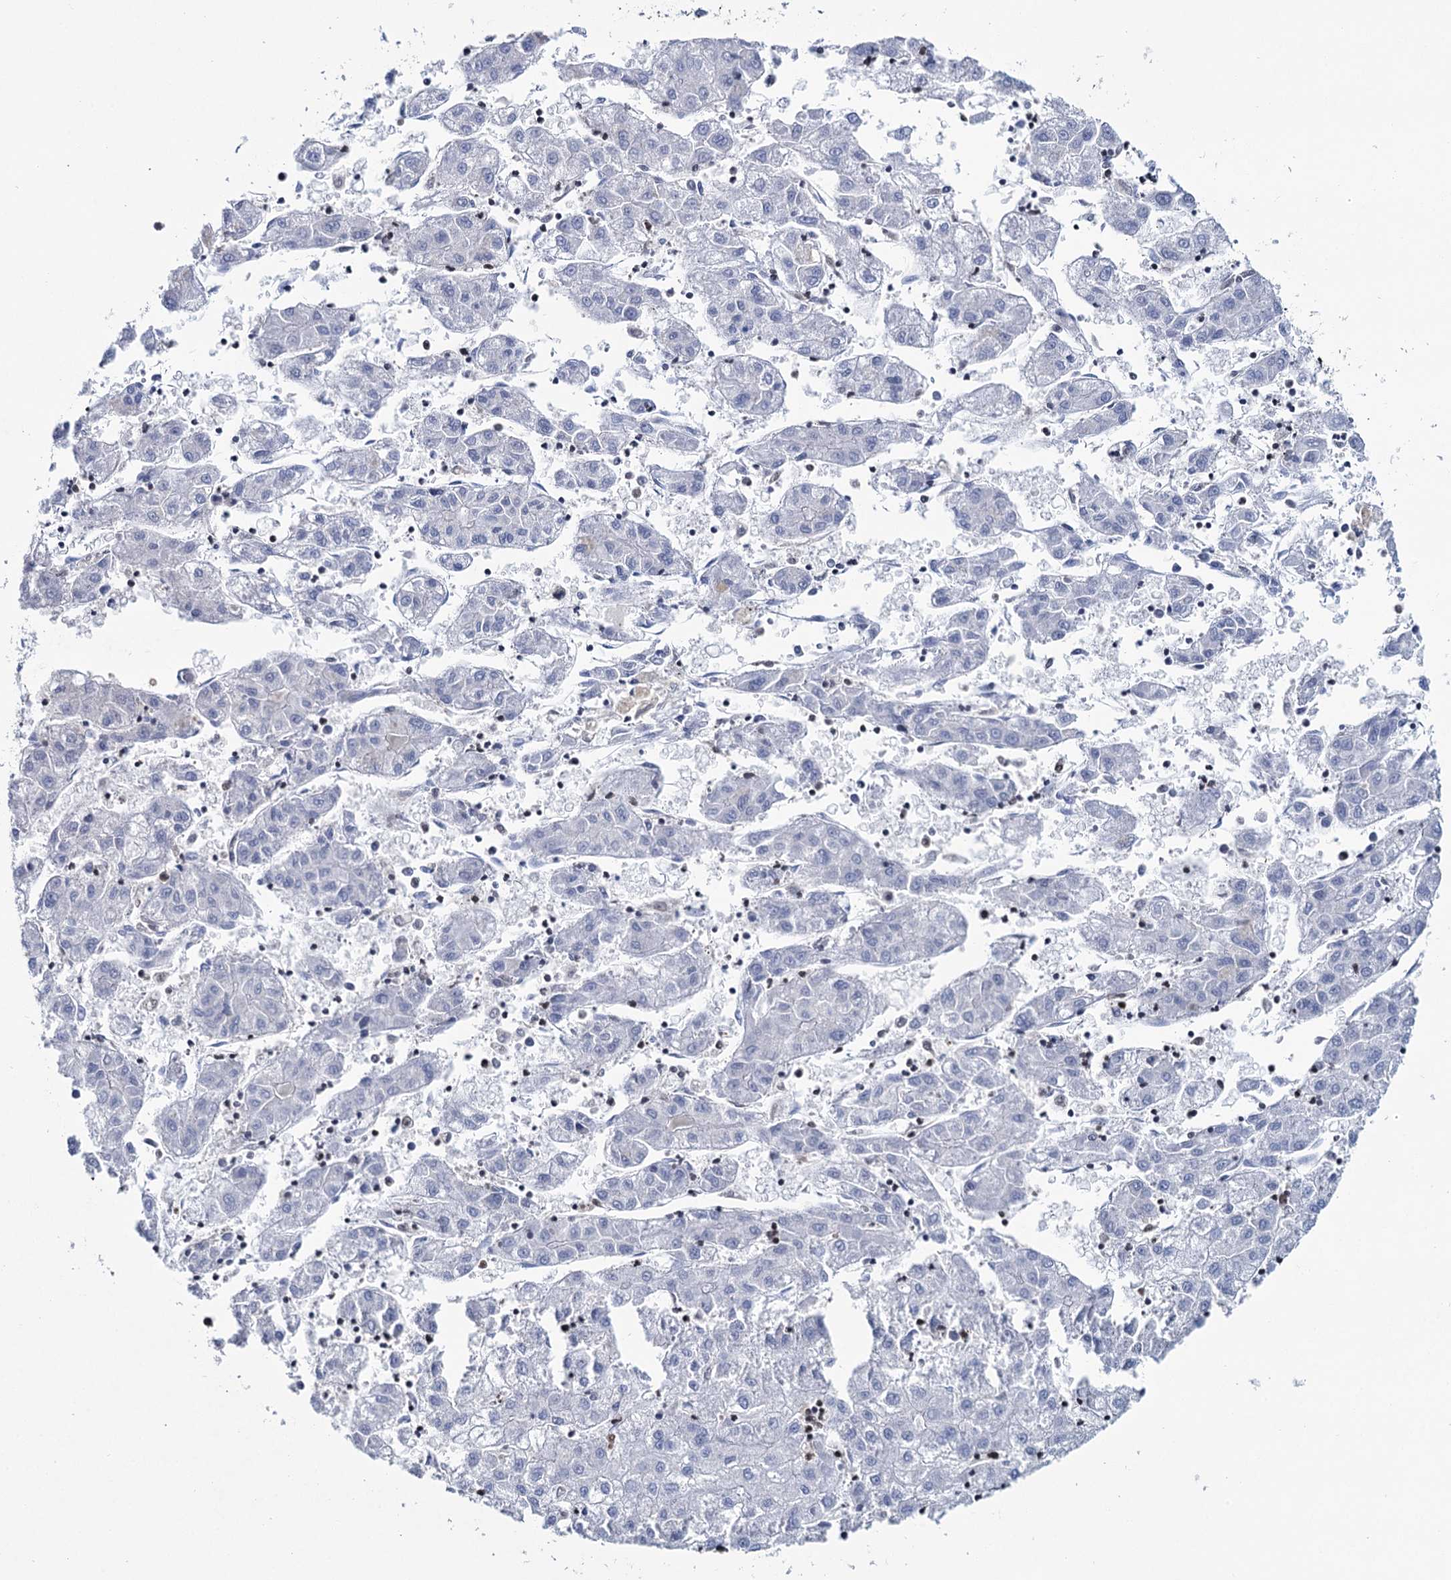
{"staining": {"intensity": "negative", "quantity": "none", "location": "none"}, "tissue": "liver cancer", "cell_type": "Tumor cells", "image_type": "cancer", "snomed": [{"axis": "morphology", "description": "Carcinoma, Hepatocellular, NOS"}, {"axis": "topography", "description": "Liver"}], "caption": "IHC image of human liver cancer stained for a protein (brown), which reveals no expression in tumor cells. (Stains: DAB IHC with hematoxylin counter stain, Microscopy: brightfield microscopy at high magnification).", "gene": "CELF2", "patient": {"sex": "male", "age": 72}}